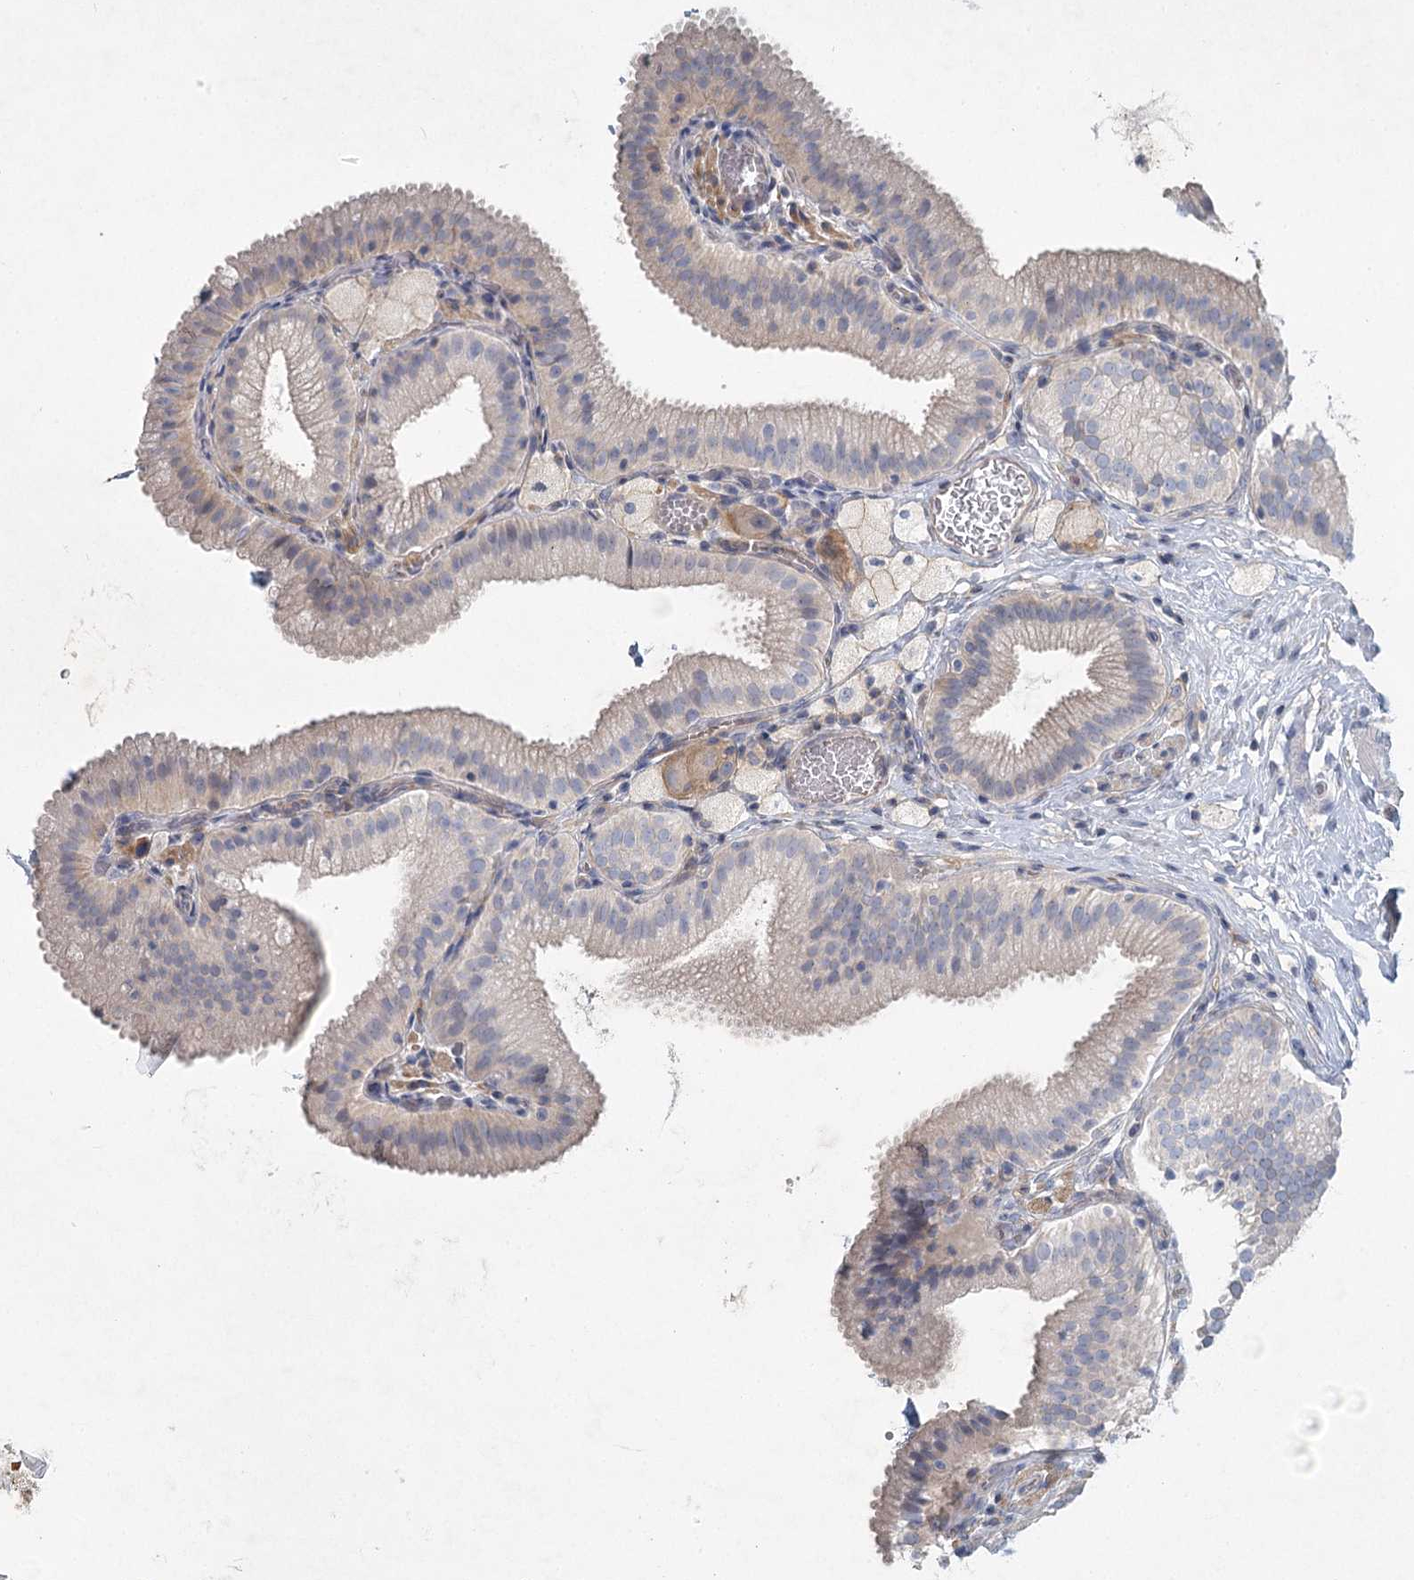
{"staining": {"intensity": "weak", "quantity": "<25%", "location": "cytoplasmic/membranous"}, "tissue": "gallbladder", "cell_type": "Glandular cells", "image_type": "normal", "snomed": [{"axis": "morphology", "description": "Normal tissue, NOS"}, {"axis": "topography", "description": "Gallbladder"}], "caption": "Protein analysis of unremarkable gallbladder shows no significant expression in glandular cells. The staining is performed using DAB brown chromogen with nuclei counter-stained in using hematoxylin.", "gene": "DNMBP", "patient": {"sex": "male", "age": 54}}